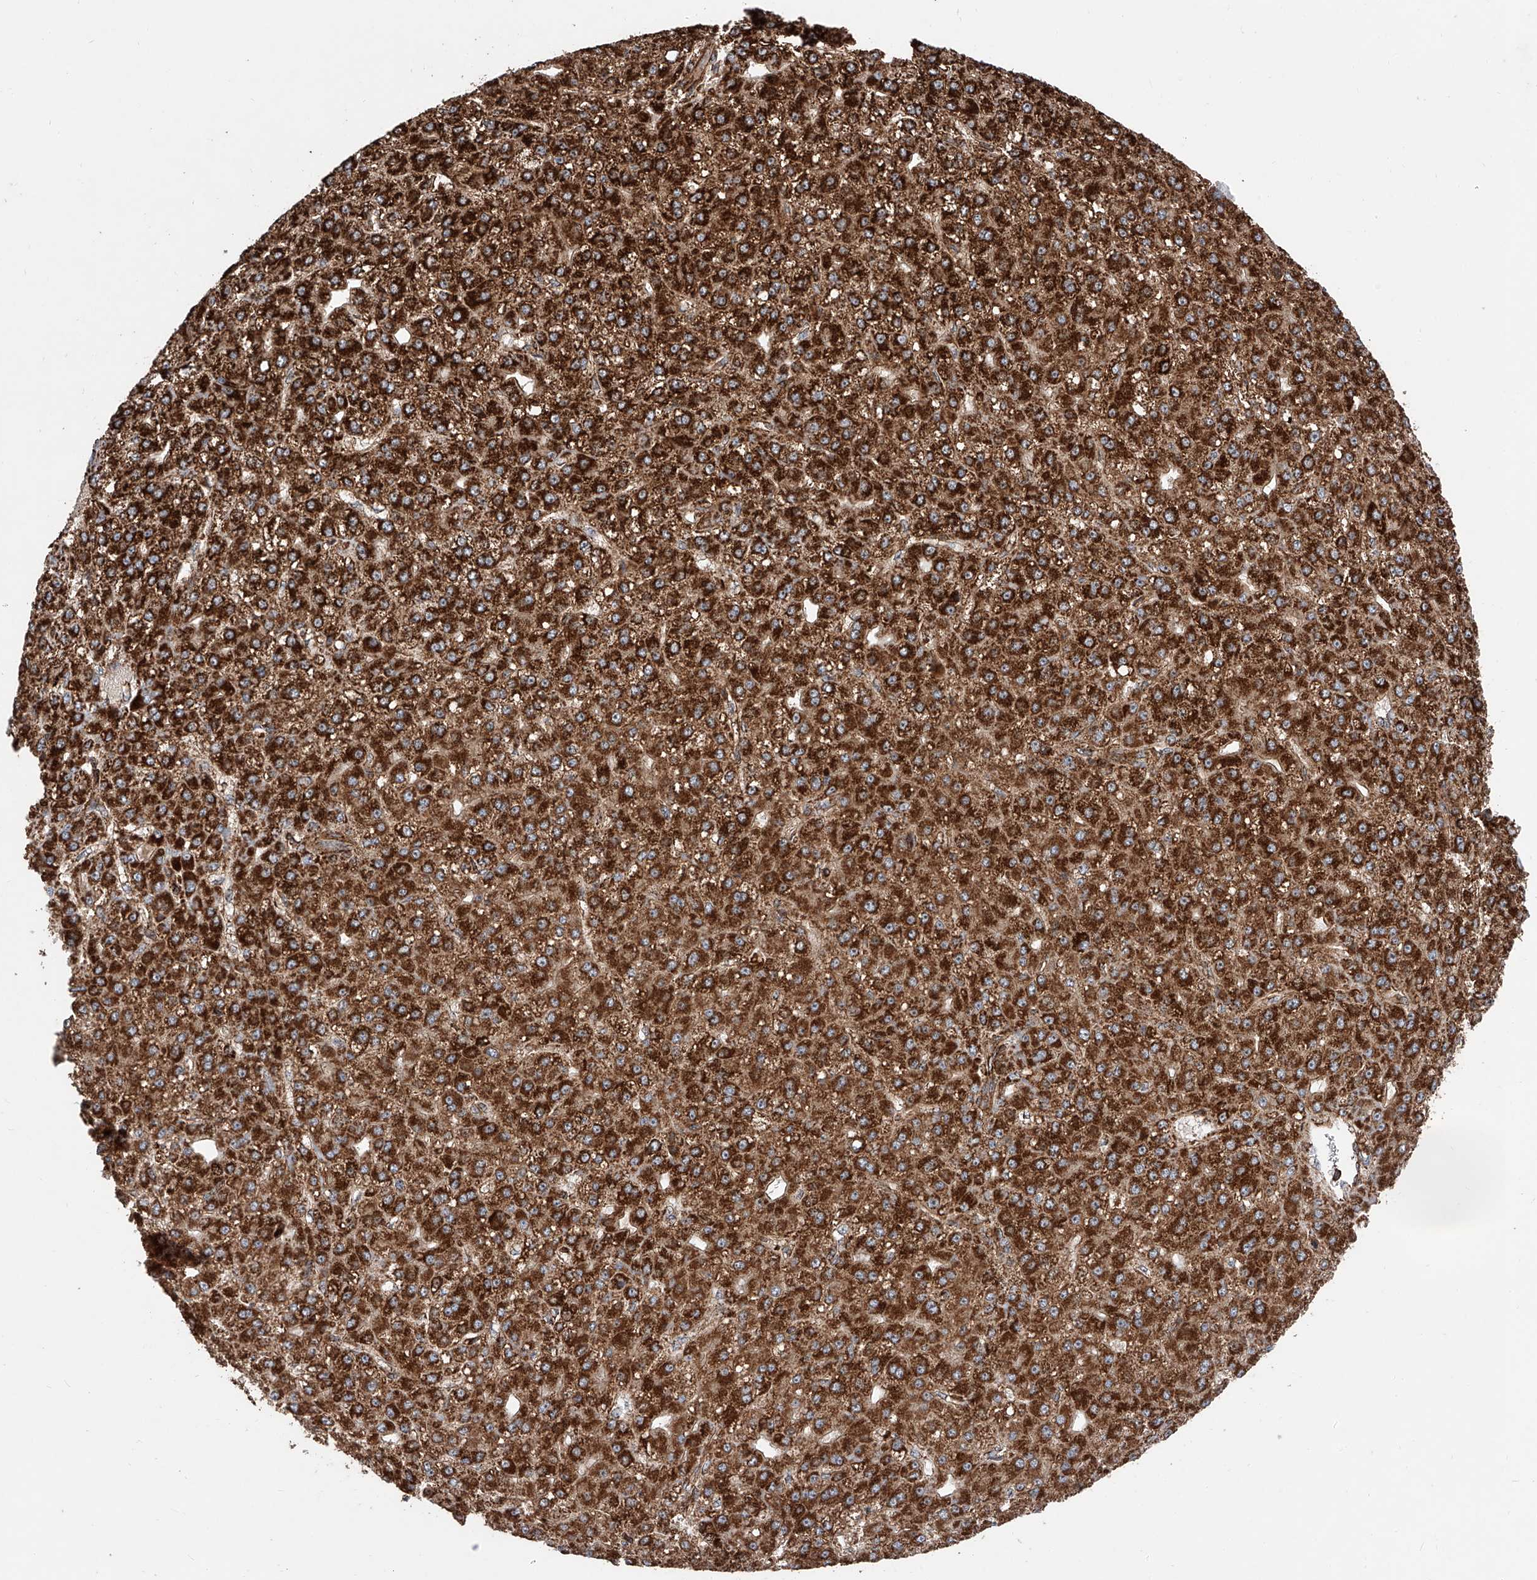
{"staining": {"intensity": "strong", "quantity": ">75%", "location": "cytoplasmic/membranous"}, "tissue": "liver cancer", "cell_type": "Tumor cells", "image_type": "cancer", "snomed": [{"axis": "morphology", "description": "Carcinoma, Hepatocellular, NOS"}, {"axis": "topography", "description": "Liver"}], "caption": "An IHC image of tumor tissue is shown. Protein staining in brown labels strong cytoplasmic/membranous positivity in liver cancer within tumor cells. The staining was performed using DAB (3,3'-diaminobenzidine) to visualize the protein expression in brown, while the nuclei were stained in blue with hematoxylin (Magnification: 20x).", "gene": "PISD", "patient": {"sex": "male", "age": 67}}